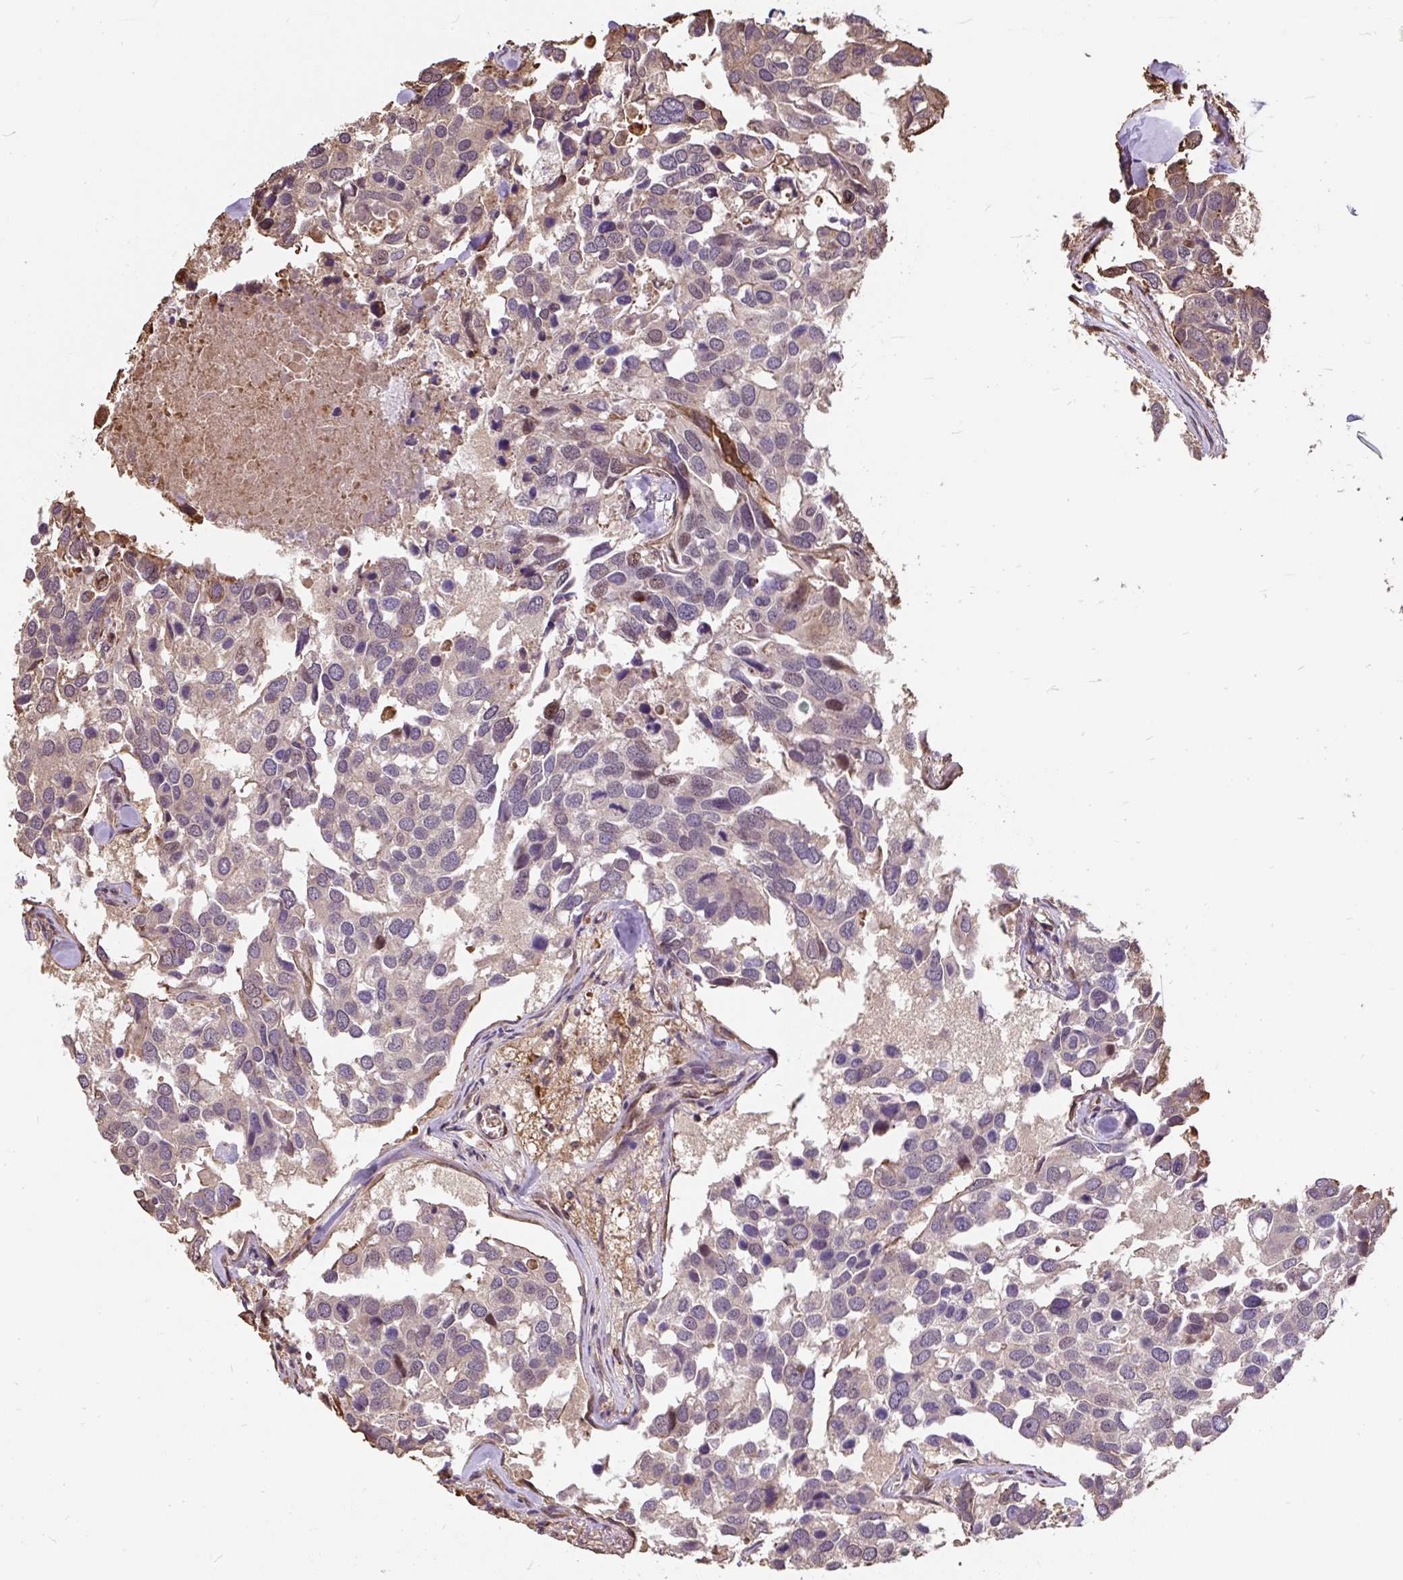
{"staining": {"intensity": "weak", "quantity": "<25%", "location": "nuclear"}, "tissue": "breast cancer", "cell_type": "Tumor cells", "image_type": "cancer", "snomed": [{"axis": "morphology", "description": "Duct carcinoma"}, {"axis": "topography", "description": "Breast"}], "caption": "Human invasive ductal carcinoma (breast) stained for a protein using IHC demonstrates no positivity in tumor cells.", "gene": "PUS7L", "patient": {"sex": "female", "age": 83}}